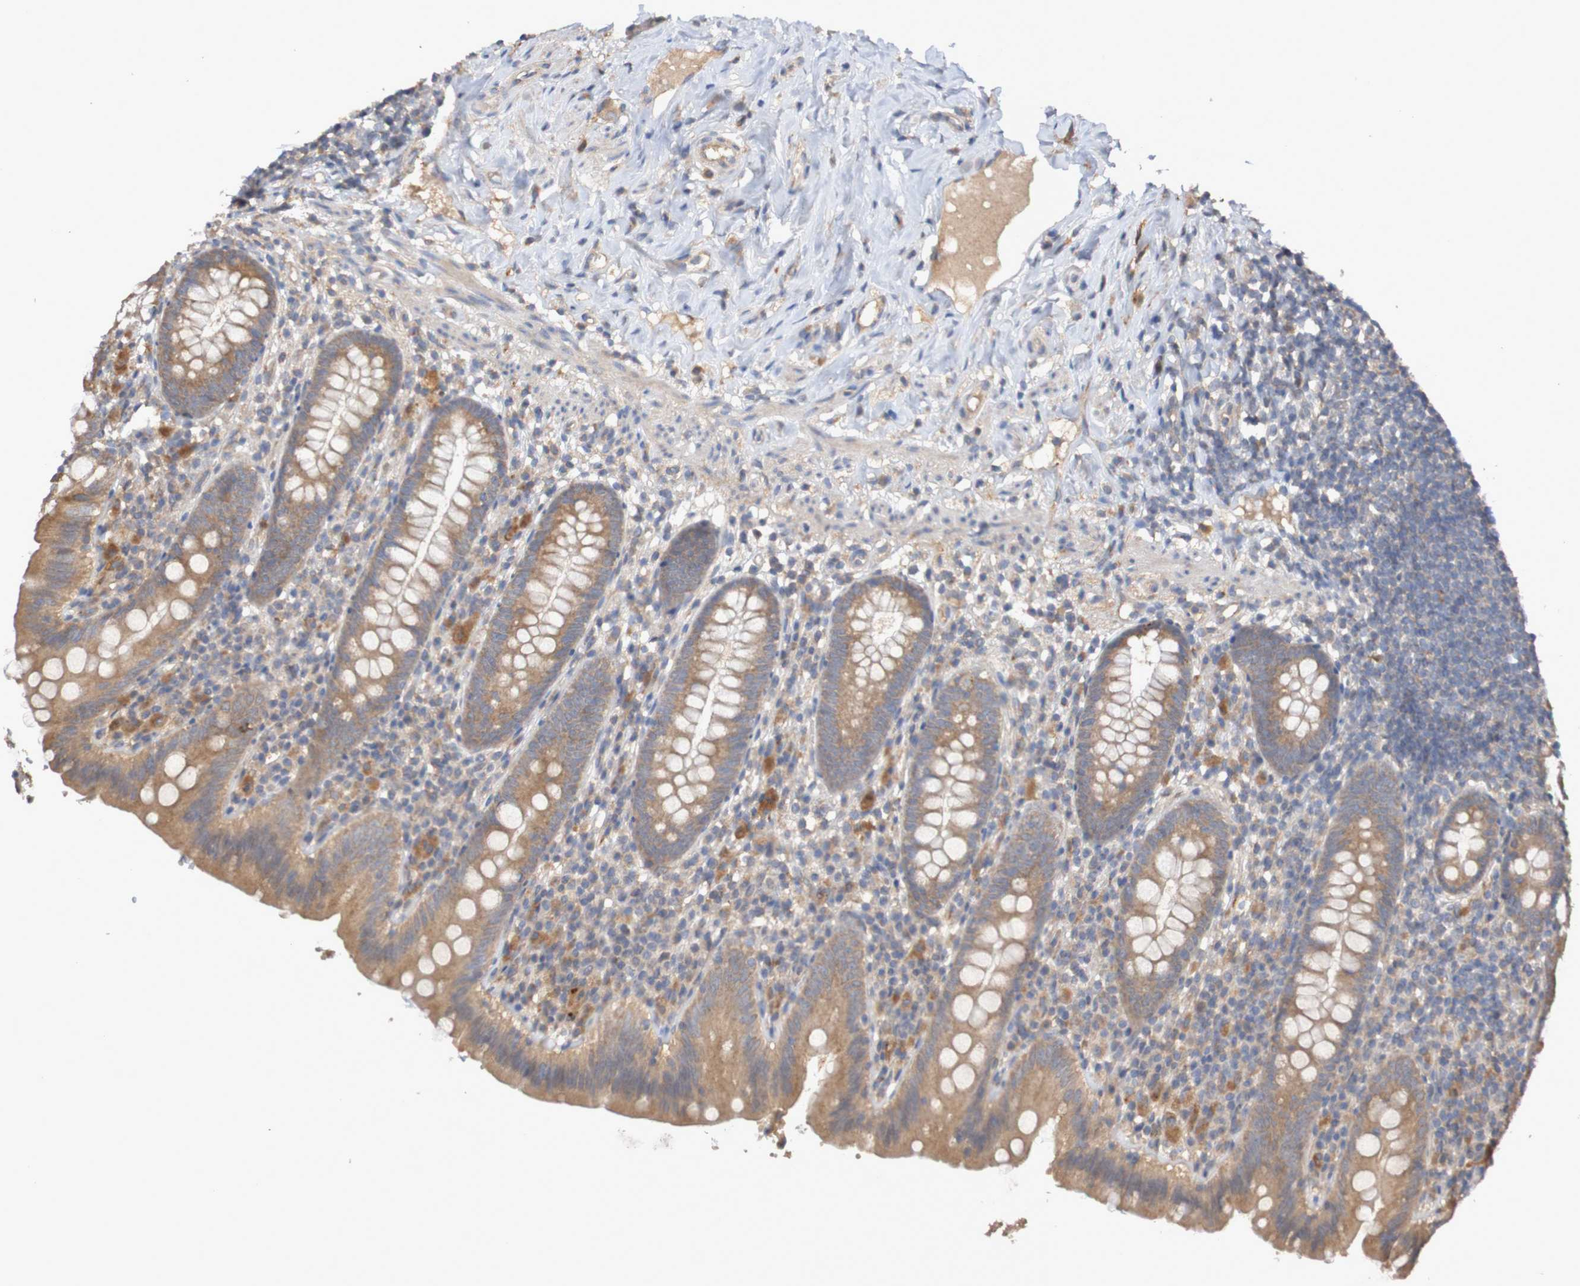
{"staining": {"intensity": "moderate", "quantity": ">75%", "location": "cytoplasmic/membranous"}, "tissue": "appendix", "cell_type": "Glandular cells", "image_type": "normal", "snomed": [{"axis": "morphology", "description": "Normal tissue, NOS"}, {"axis": "topography", "description": "Appendix"}], "caption": "Appendix stained with immunohistochemistry (IHC) reveals moderate cytoplasmic/membranous staining in approximately >75% of glandular cells.", "gene": "PHYH", "patient": {"sex": "male", "age": 52}}